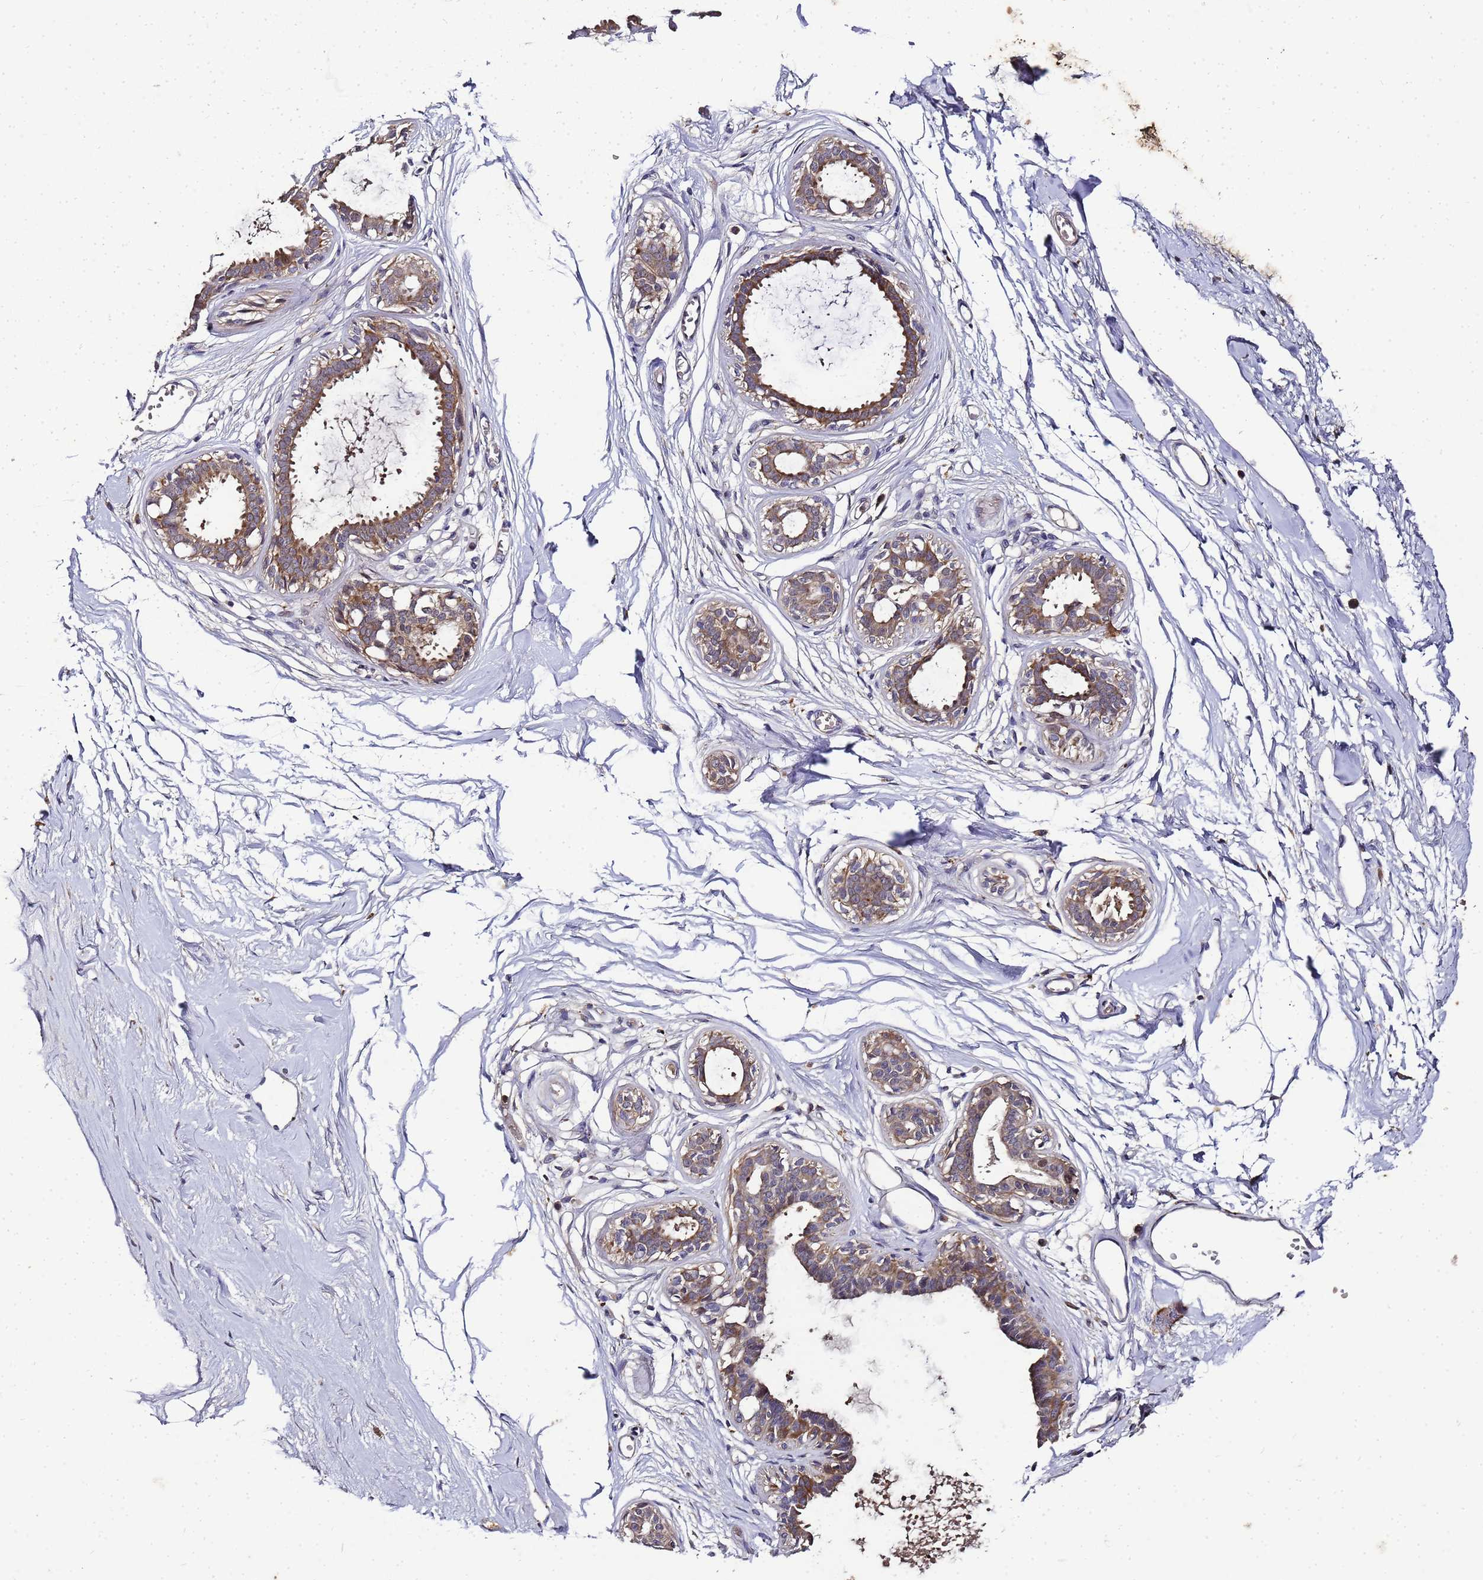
{"staining": {"intensity": "negative", "quantity": "none", "location": "none"}, "tissue": "breast", "cell_type": "Adipocytes", "image_type": "normal", "snomed": [{"axis": "morphology", "description": "Normal tissue, NOS"}, {"axis": "topography", "description": "Breast"}], "caption": "A histopathology image of breast stained for a protein exhibits no brown staining in adipocytes.", "gene": "LGI4", "patient": {"sex": "female", "age": 45}}